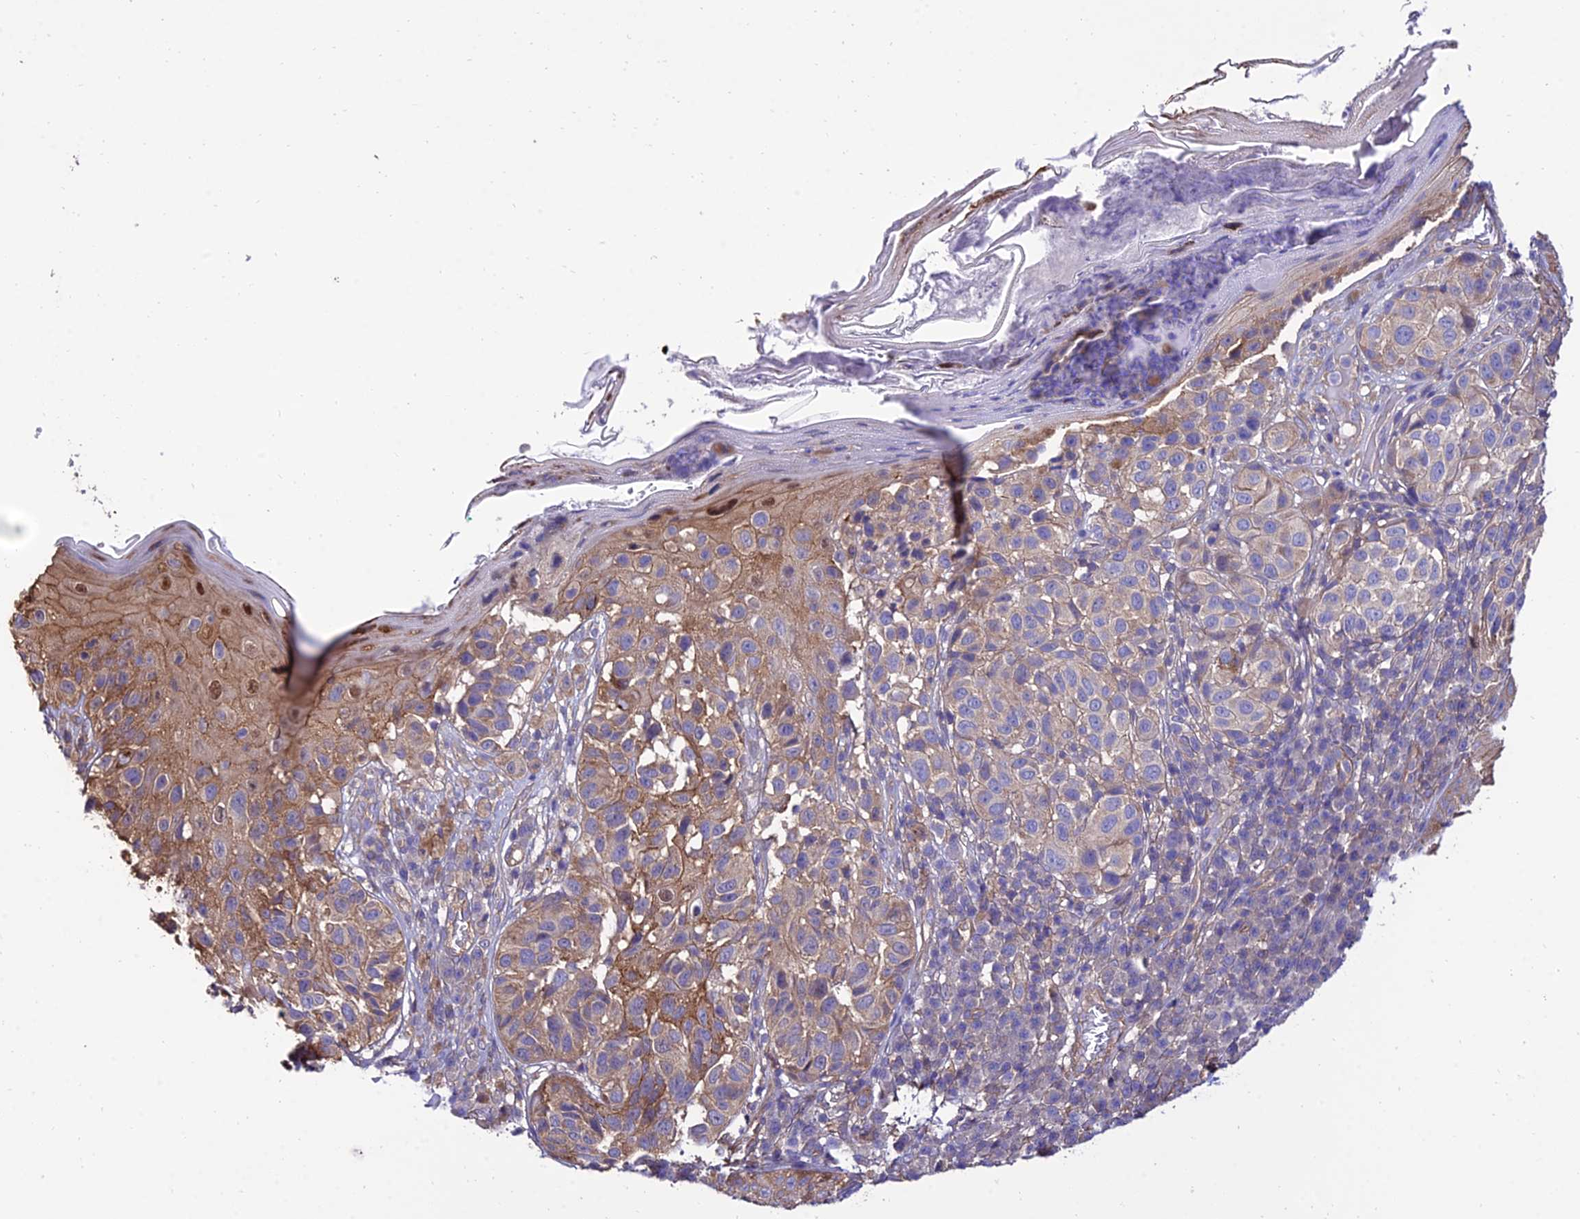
{"staining": {"intensity": "moderate", "quantity": "<25%", "location": "cytoplasmic/membranous"}, "tissue": "melanoma", "cell_type": "Tumor cells", "image_type": "cancer", "snomed": [{"axis": "morphology", "description": "Malignant melanoma, NOS"}, {"axis": "topography", "description": "Skin"}], "caption": "A histopathology image of human melanoma stained for a protein demonstrates moderate cytoplasmic/membranous brown staining in tumor cells. The staining was performed using DAB, with brown indicating positive protein expression. Nuclei are stained blue with hematoxylin.", "gene": "CALM2", "patient": {"sex": "male", "age": 38}}